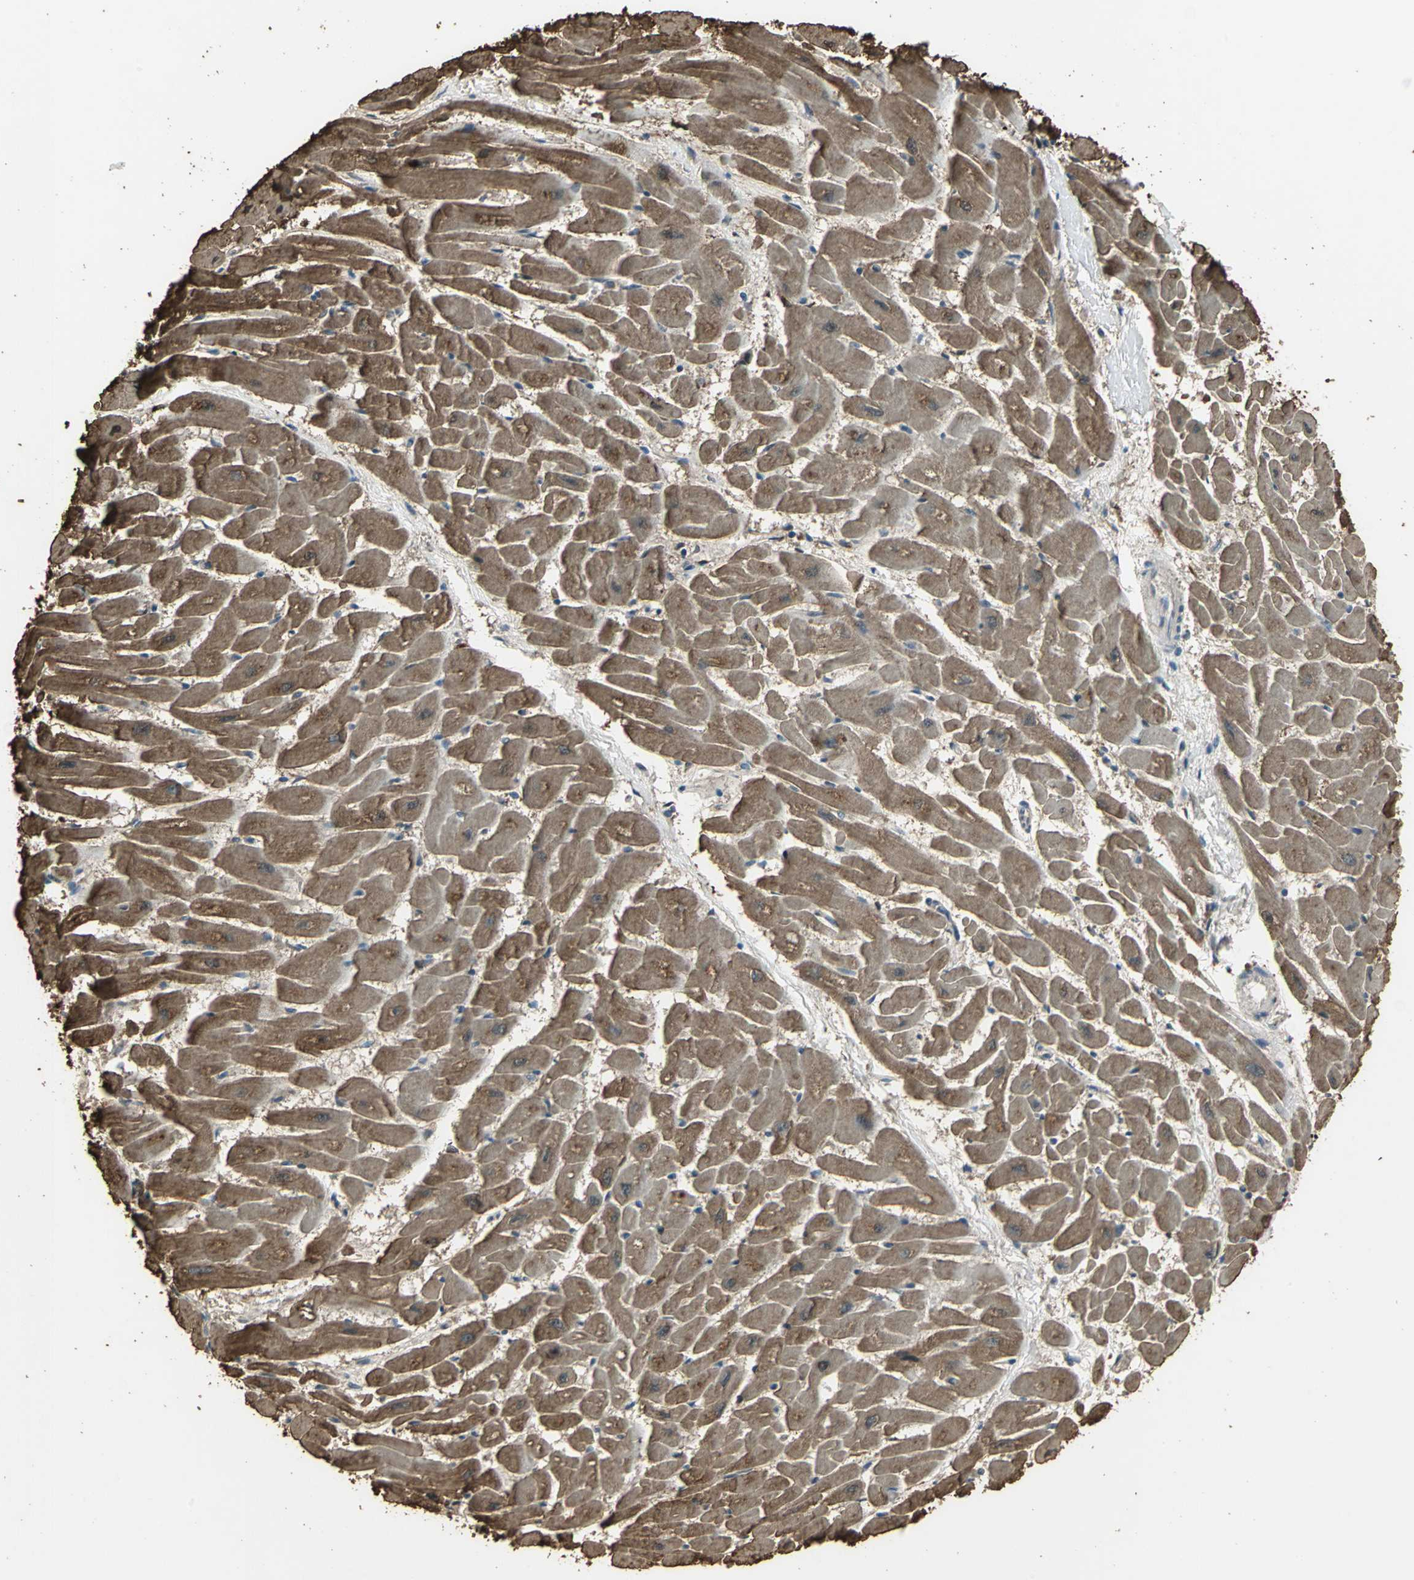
{"staining": {"intensity": "strong", "quantity": ">75%", "location": "cytoplasmic/membranous"}, "tissue": "heart muscle", "cell_type": "Cardiomyocytes", "image_type": "normal", "snomed": [{"axis": "morphology", "description": "Normal tissue, NOS"}, {"axis": "topography", "description": "Heart"}], "caption": "Immunohistochemistry (IHC) histopathology image of unremarkable heart muscle stained for a protein (brown), which shows high levels of strong cytoplasmic/membranous staining in about >75% of cardiomyocytes.", "gene": "UCHL5", "patient": {"sex": "female", "age": 19}}